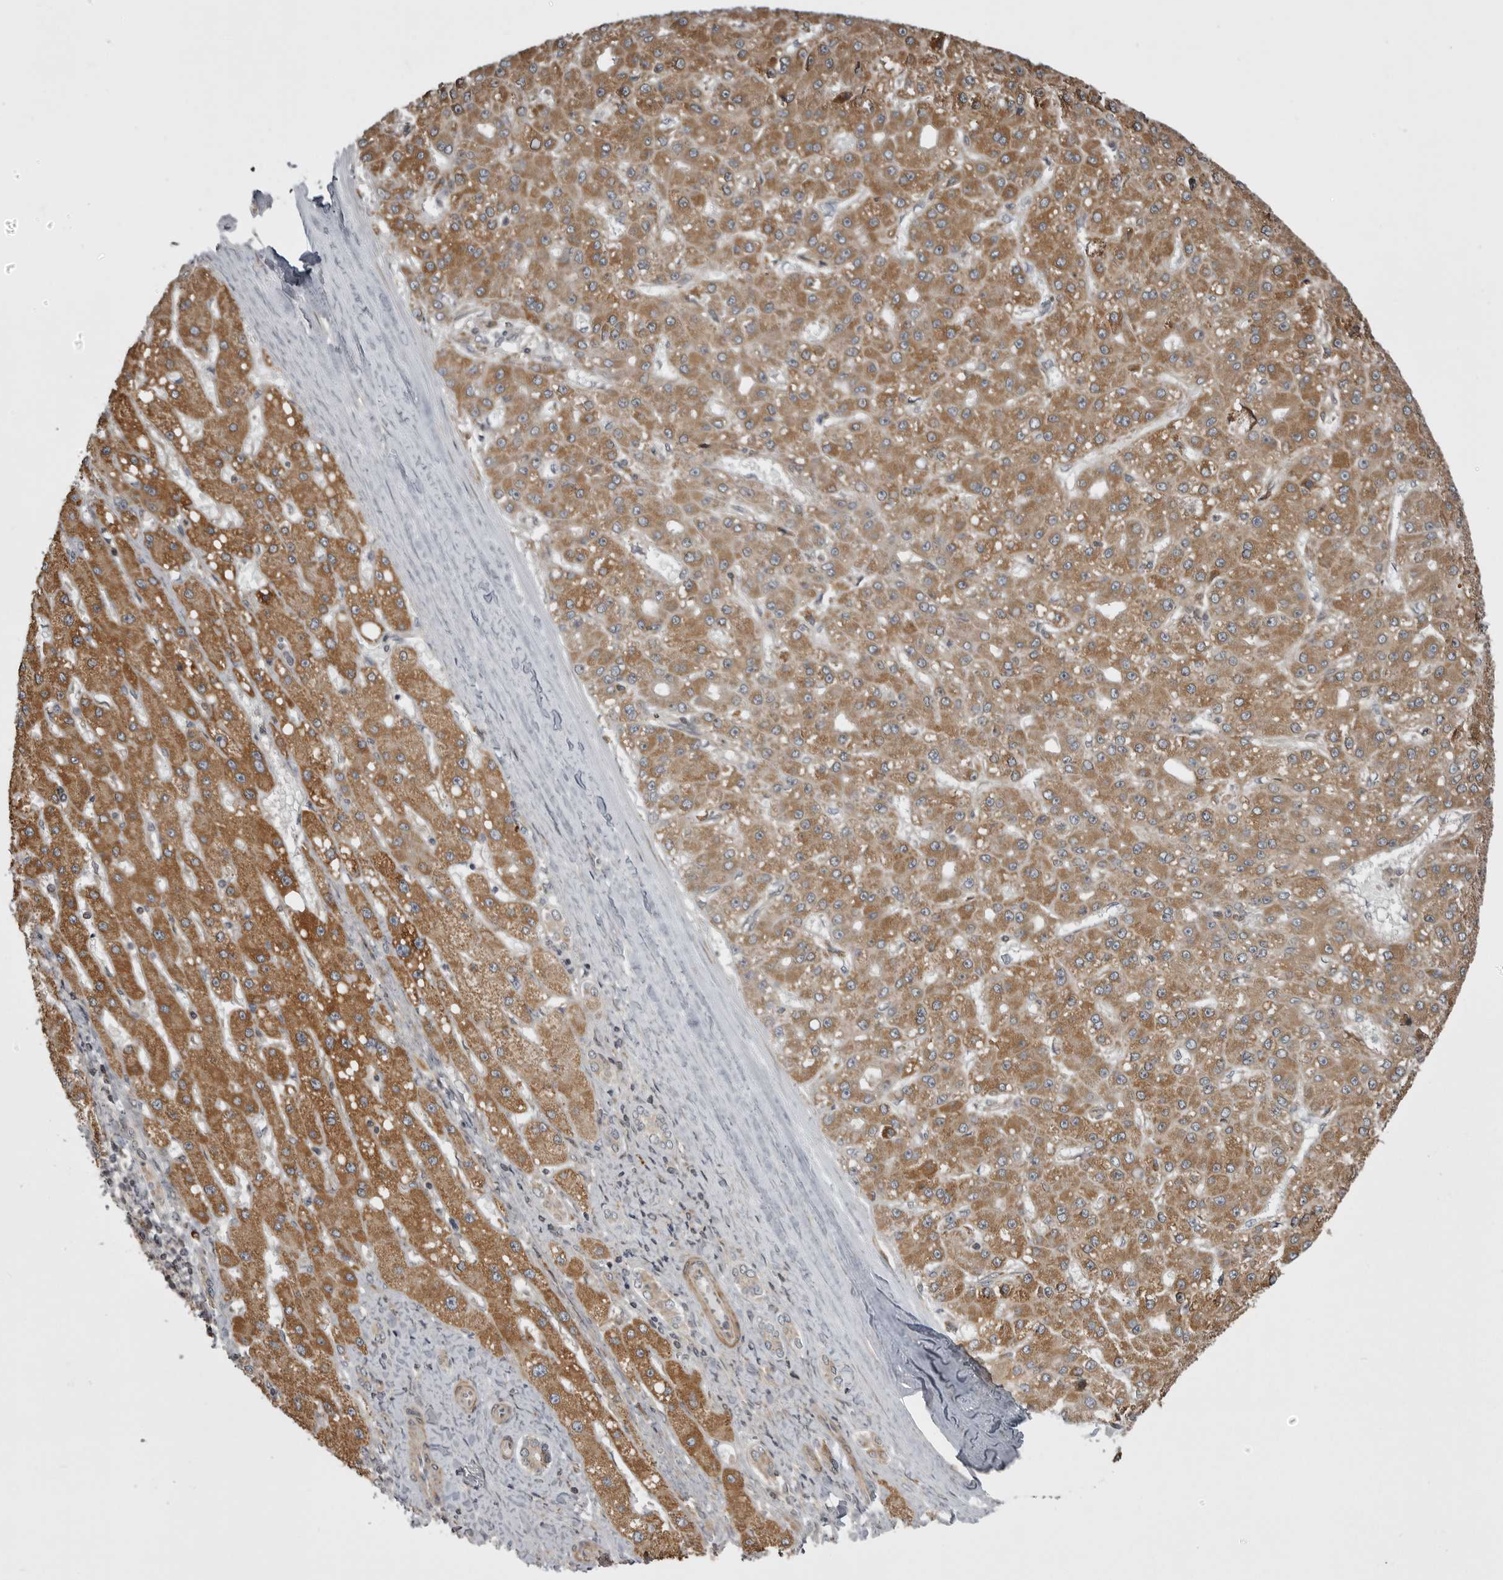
{"staining": {"intensity": "moderate", "quantity": ">75%", "location": "cytoplasmic/membranous"}, "tissue": "liver cancer", "cell_type": "Tumor cells", "image_type": "cancer", "snomed": [{"axis": "morphology", "description": "Carcinoma, Hepatocellular, NOS"}, {"axis": "topography", "description": "Liver"}], "caption": "This photomicrograph exhibits immunohistochemistry staining of human hepatocellular carcinoma (liver), with medium moderate cytoplasmic/membranous positivity in about >75% of tumor cells.", "gene": "ZNRF1", "patient": {"sex": "male", "age": 67}}